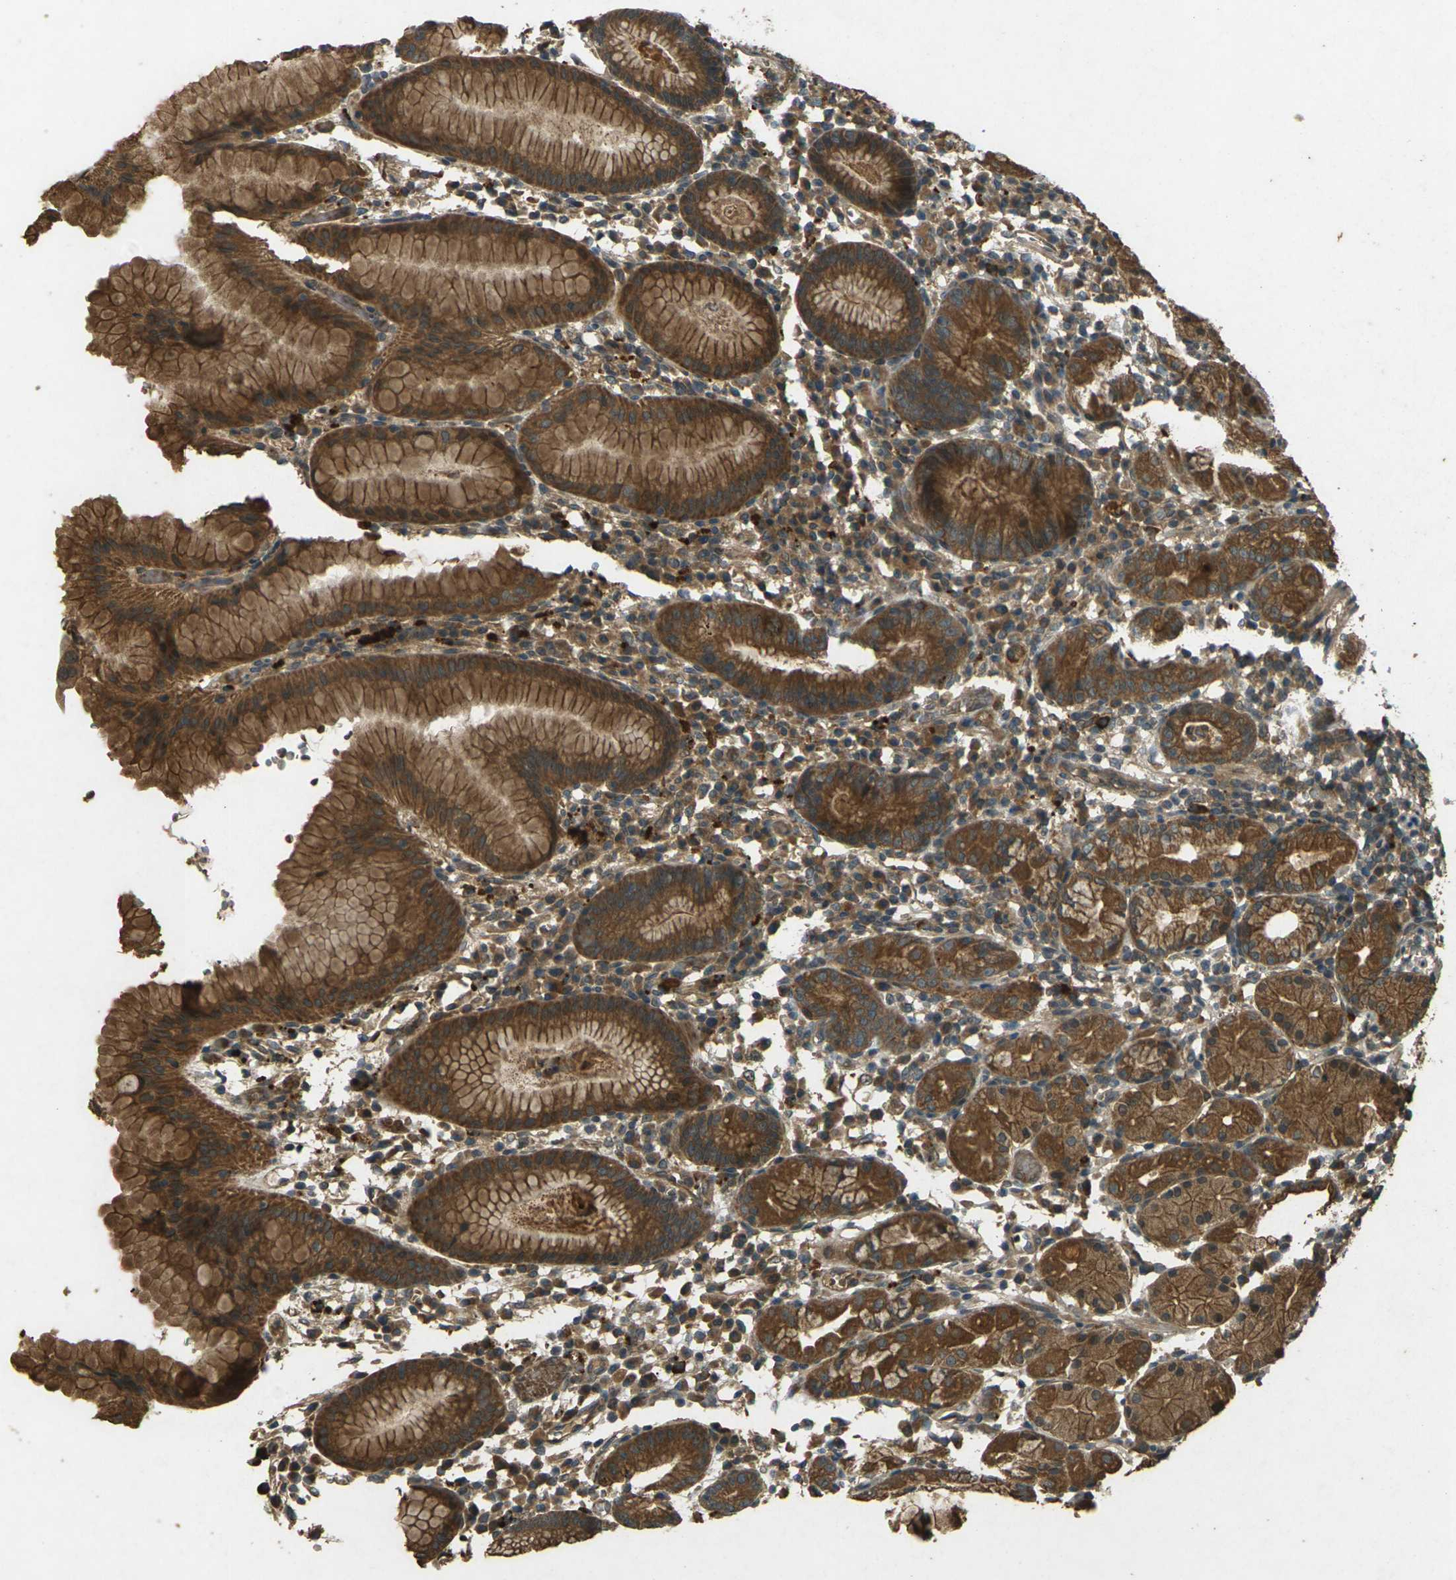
{"staining": {"intensity": "strong", "quantity": ">75%", "location": "cytoplasmic/membranous"}, "tissue": "stomach", "cell_type": "Glandular cells", "image_type": "normal", "snomed": [{"axis": "morphology", "description": "Normal tissue, NOS"}, {"axis": "topography", "description": "Stomach"}, {"axis": "topography", "description": "Stomach, lower"}], "caption": "Glandular cells reveal strong cytoplasmic/membranous positivity in about >75% of cells in benign stomach.", "gene": "TAP1", "patient": {"sex": "female", "age": 75}}